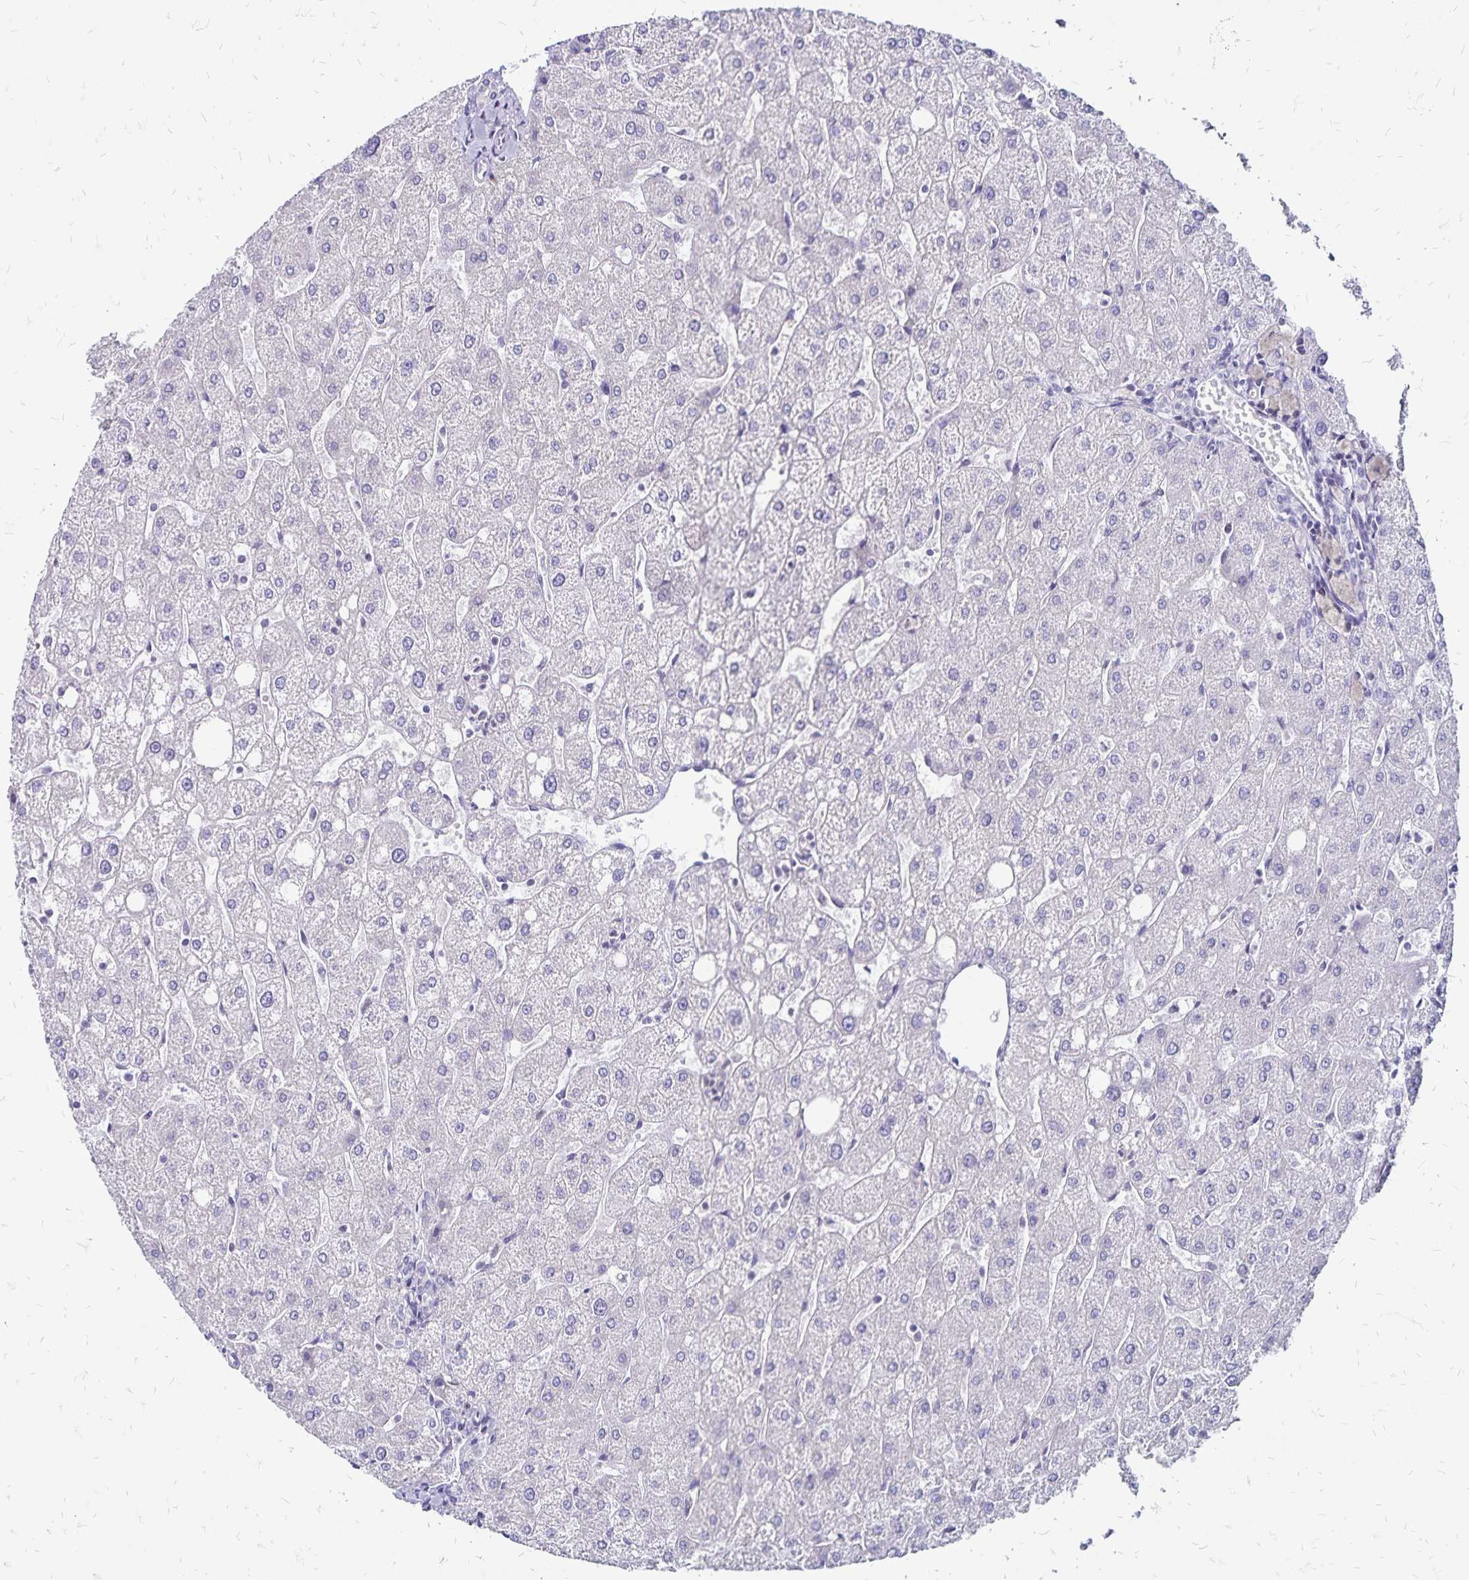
{"staining": {"intensity": "negative", "quantity": "none", "location": "none"}, "tissue": "liver", "cell_type": "Cholangiocytes", "image_type": "normal", "snomed": [{"axis": "morphology", "description": "Normal tissue, NOS"}, {"axis": "topography", "description": "Liver"}], "caption": "The immunohistochemistry (IHC) image has no significant expression in cholangiocytes of liver. The staining is performed using DAB (3,3'-diaminobenzidine) brown chromogen with nuclei counter-stained in using hematoxylin.", "gene": "IKZF1", "patient": {"sex": "male", "age": 67}}